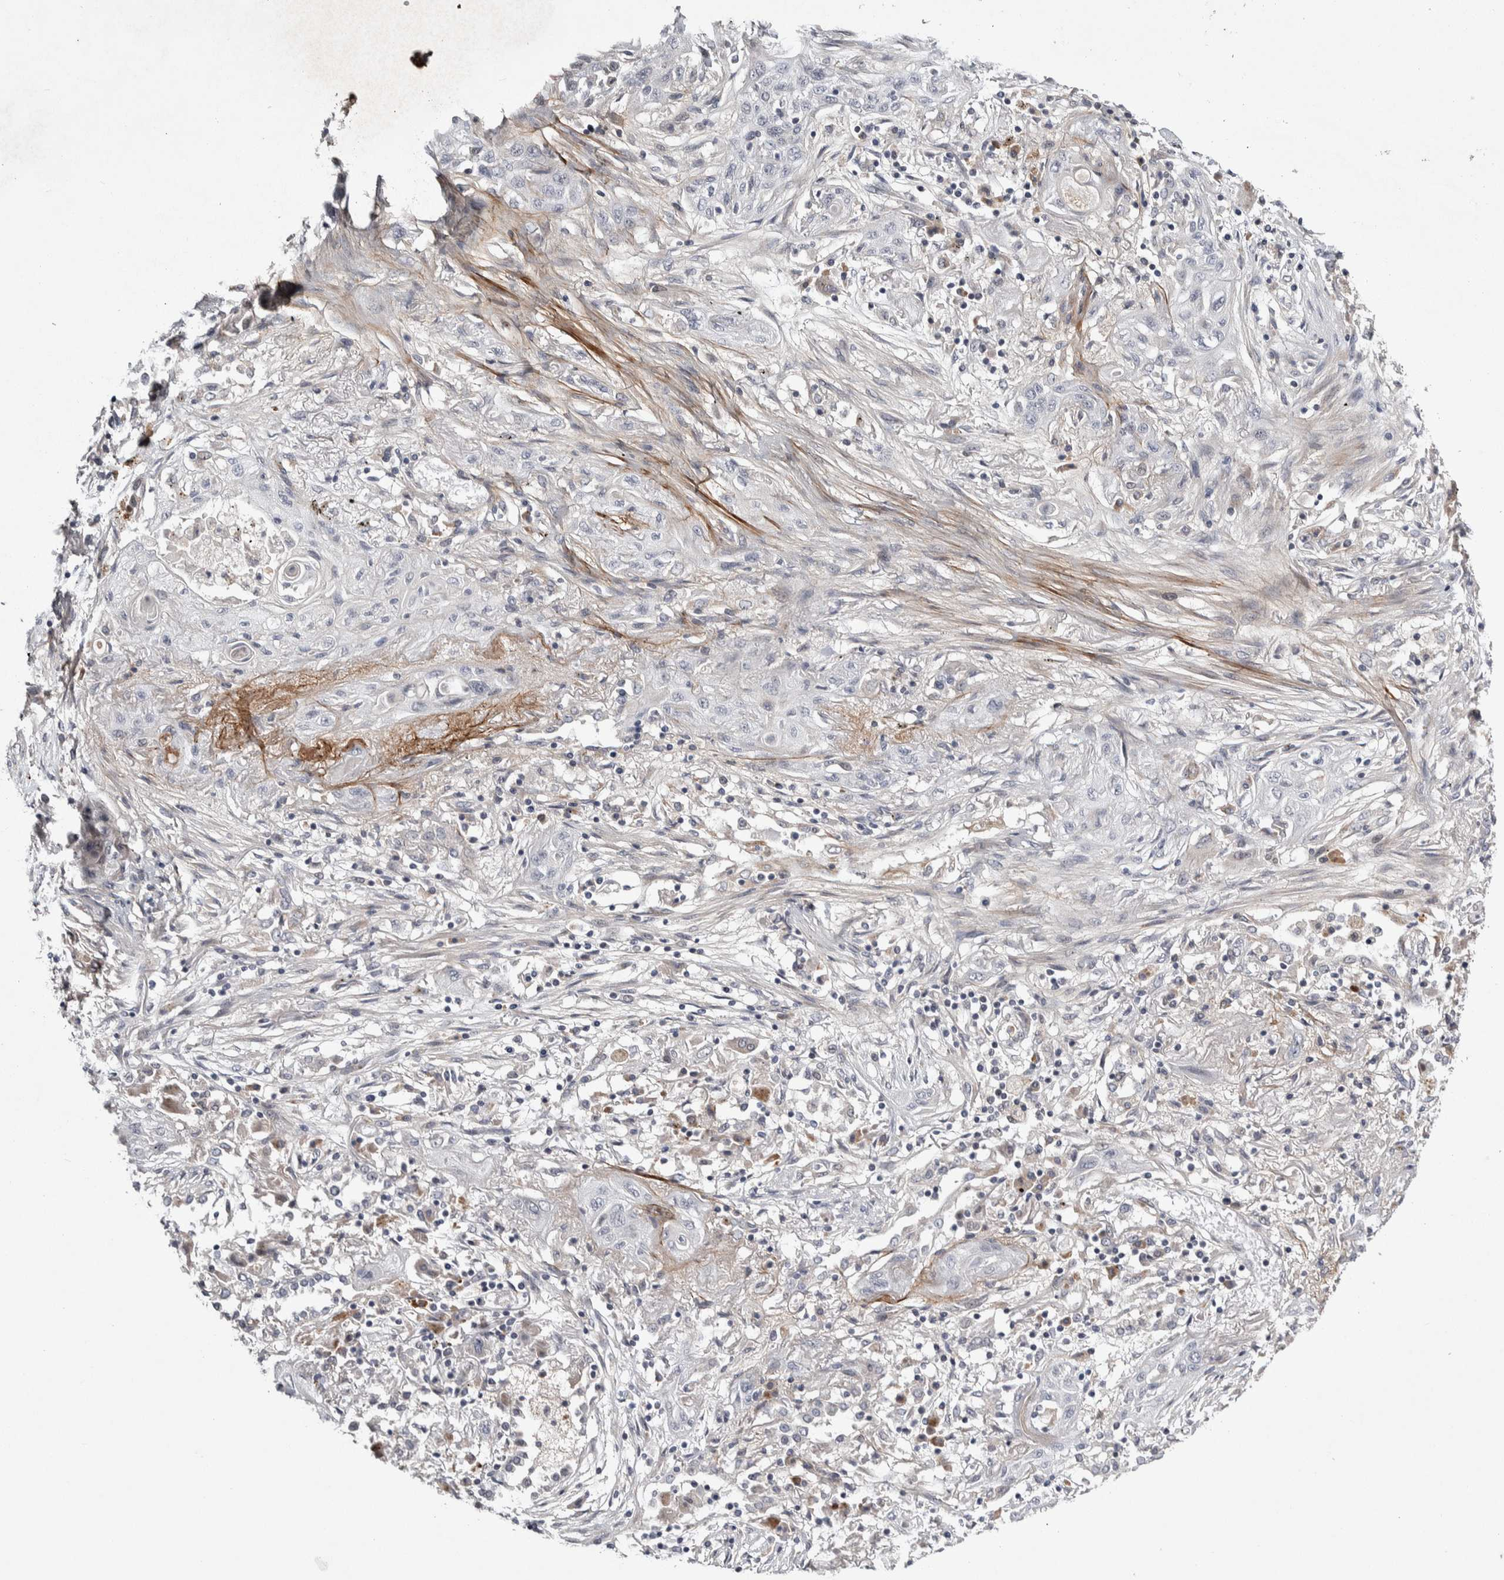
{"staining": {"intensity": "negative", "quantity": "none", "location": "none"}, "tissue": "lung cancer", "cell_type": "Tumor cells", "image_type": "cancer", "snomed": [{"axis": "morphology", "description": "Squamous cell carcinoma, NOS"}, {"axis": "topography", "description": "Lung"}], "caption": "Tumor cells are negative for protein expression in human squamous cell carcinoma (lung).", "gene": "ASPN", "patient": {"sex": "female", "age": 47}}